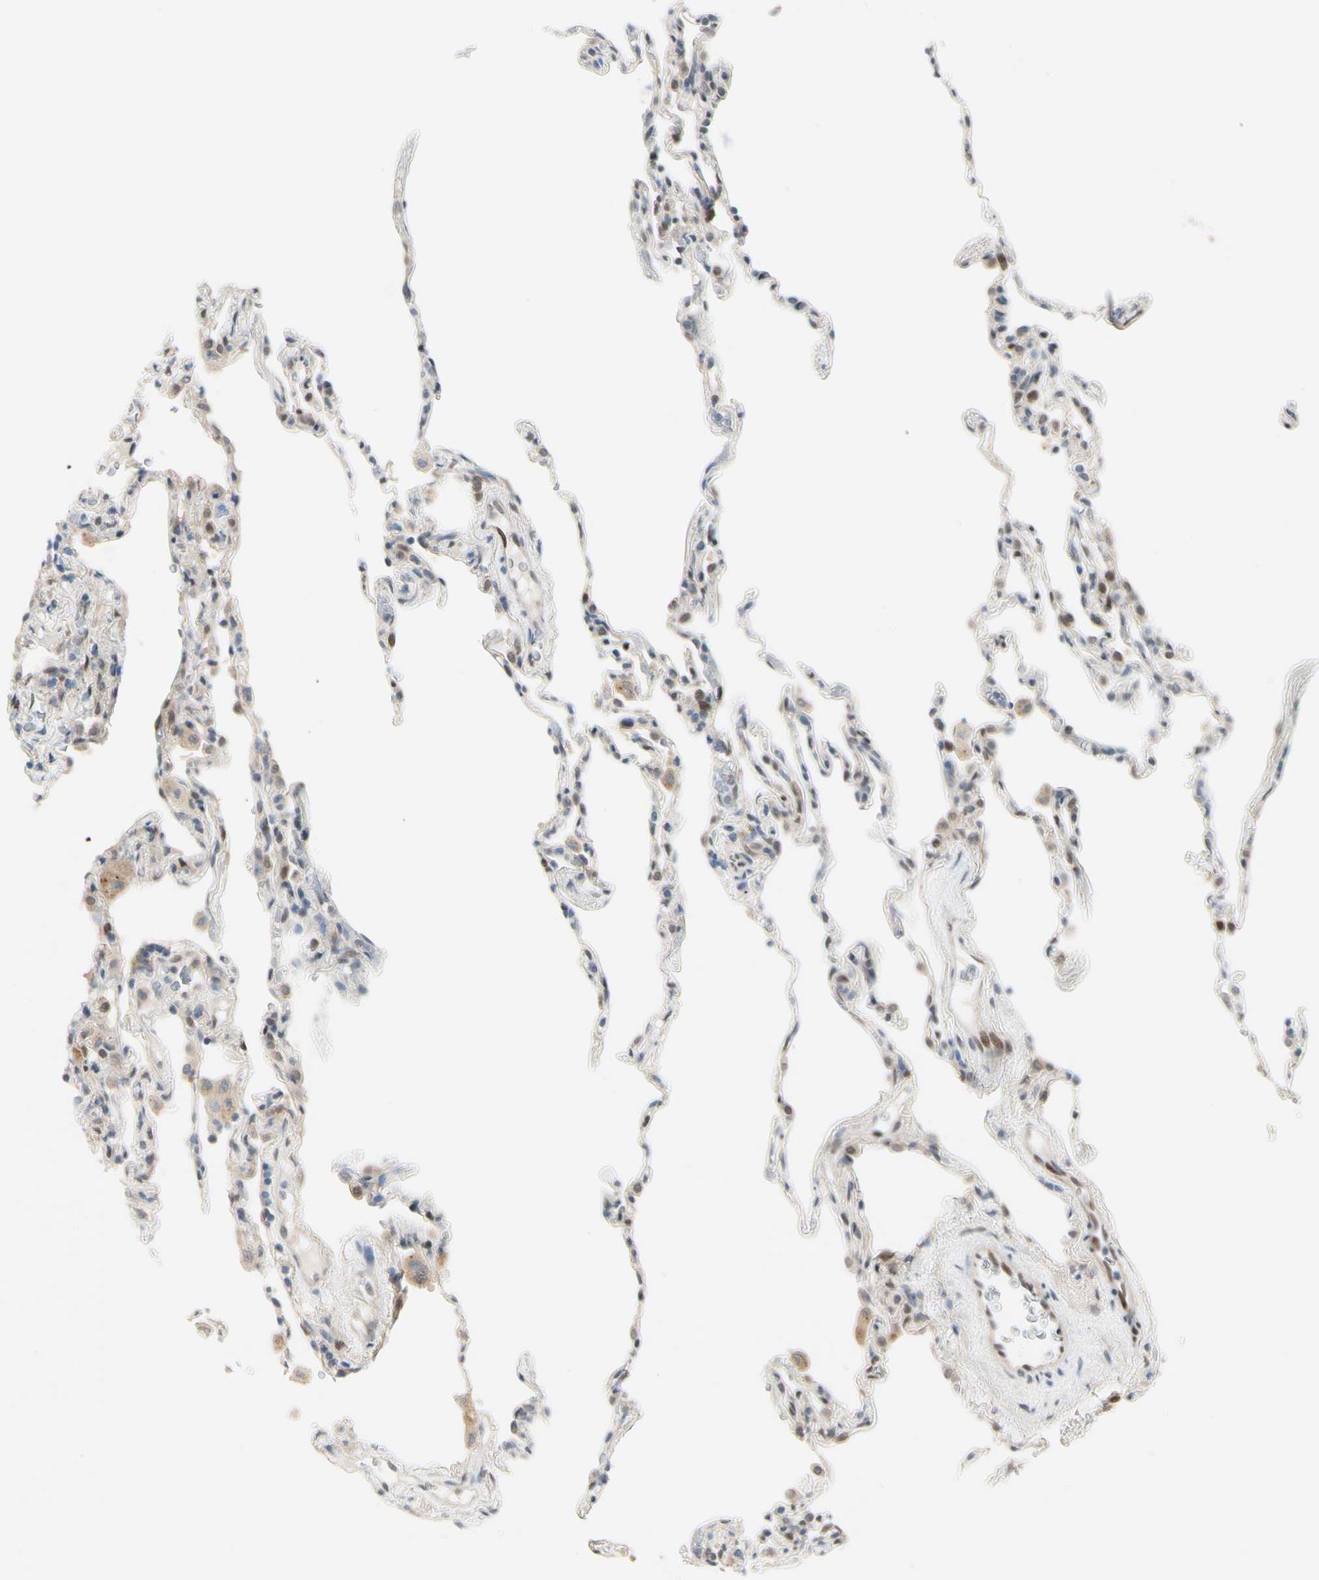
{"staining": {"intensity": "weak", "quantity": "<25%", "location": "nuclear"}, "tissue": "lung", "cell_type": "Alveolar cells", "image_type": "normal", "snomed": [{"axis": "morphology", "description": "Normal tissue, NOS"}, {"axis": "topography", "description": "Lung"}], "caption": "High magnification brightfield microscopy of benign lung stained with DAB (3,3'-diaminobenzidine) (brown) and counterstained with hematoxylin (blue): alveolar cells show no significant expression. The staining is performed using DAB (3,3'-diaminobenzidine) brown chromogen with nuclei counter-stained in using hematoxylin.", "gene": "PTTG1", "patient": {"sex": "male", "age": 59}}